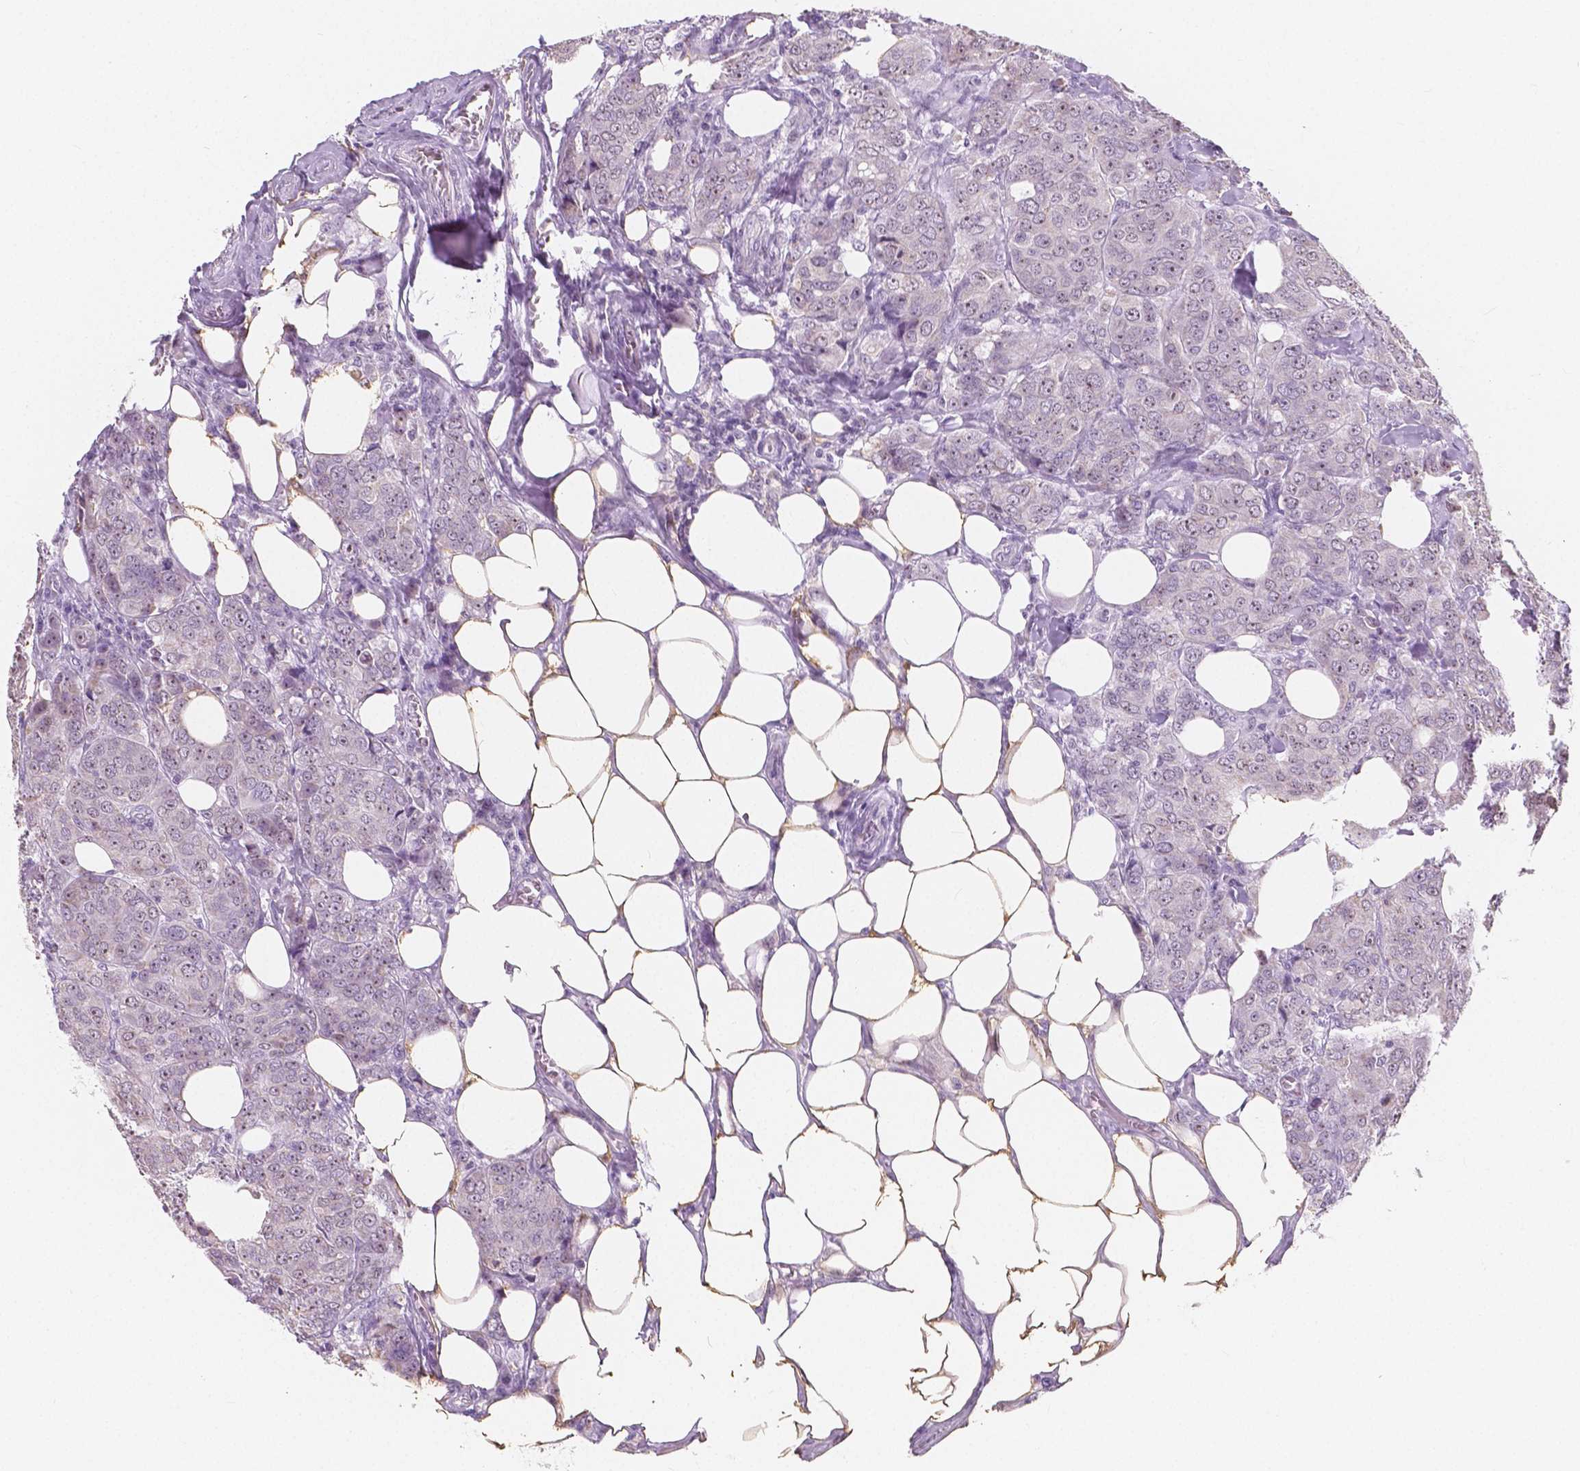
{"staining": {"intensity": "negative", "quantity": "none", "location": "none"}, "tissue": "breast cancer", "cell_type": "Tumor cells", "image_type": "cancer", "snomed": [{"axis": "morphology", "description": "Duct carcinoma"}, {"axis": "topography", "description": "Breast"}], "caption": "Micrograph shows no significant protein staining in tumor cells of breast cancer (invasive ductal carcinoma).", "gene": "NOLC1", "patient": {"sex": "female", "age": 43}}